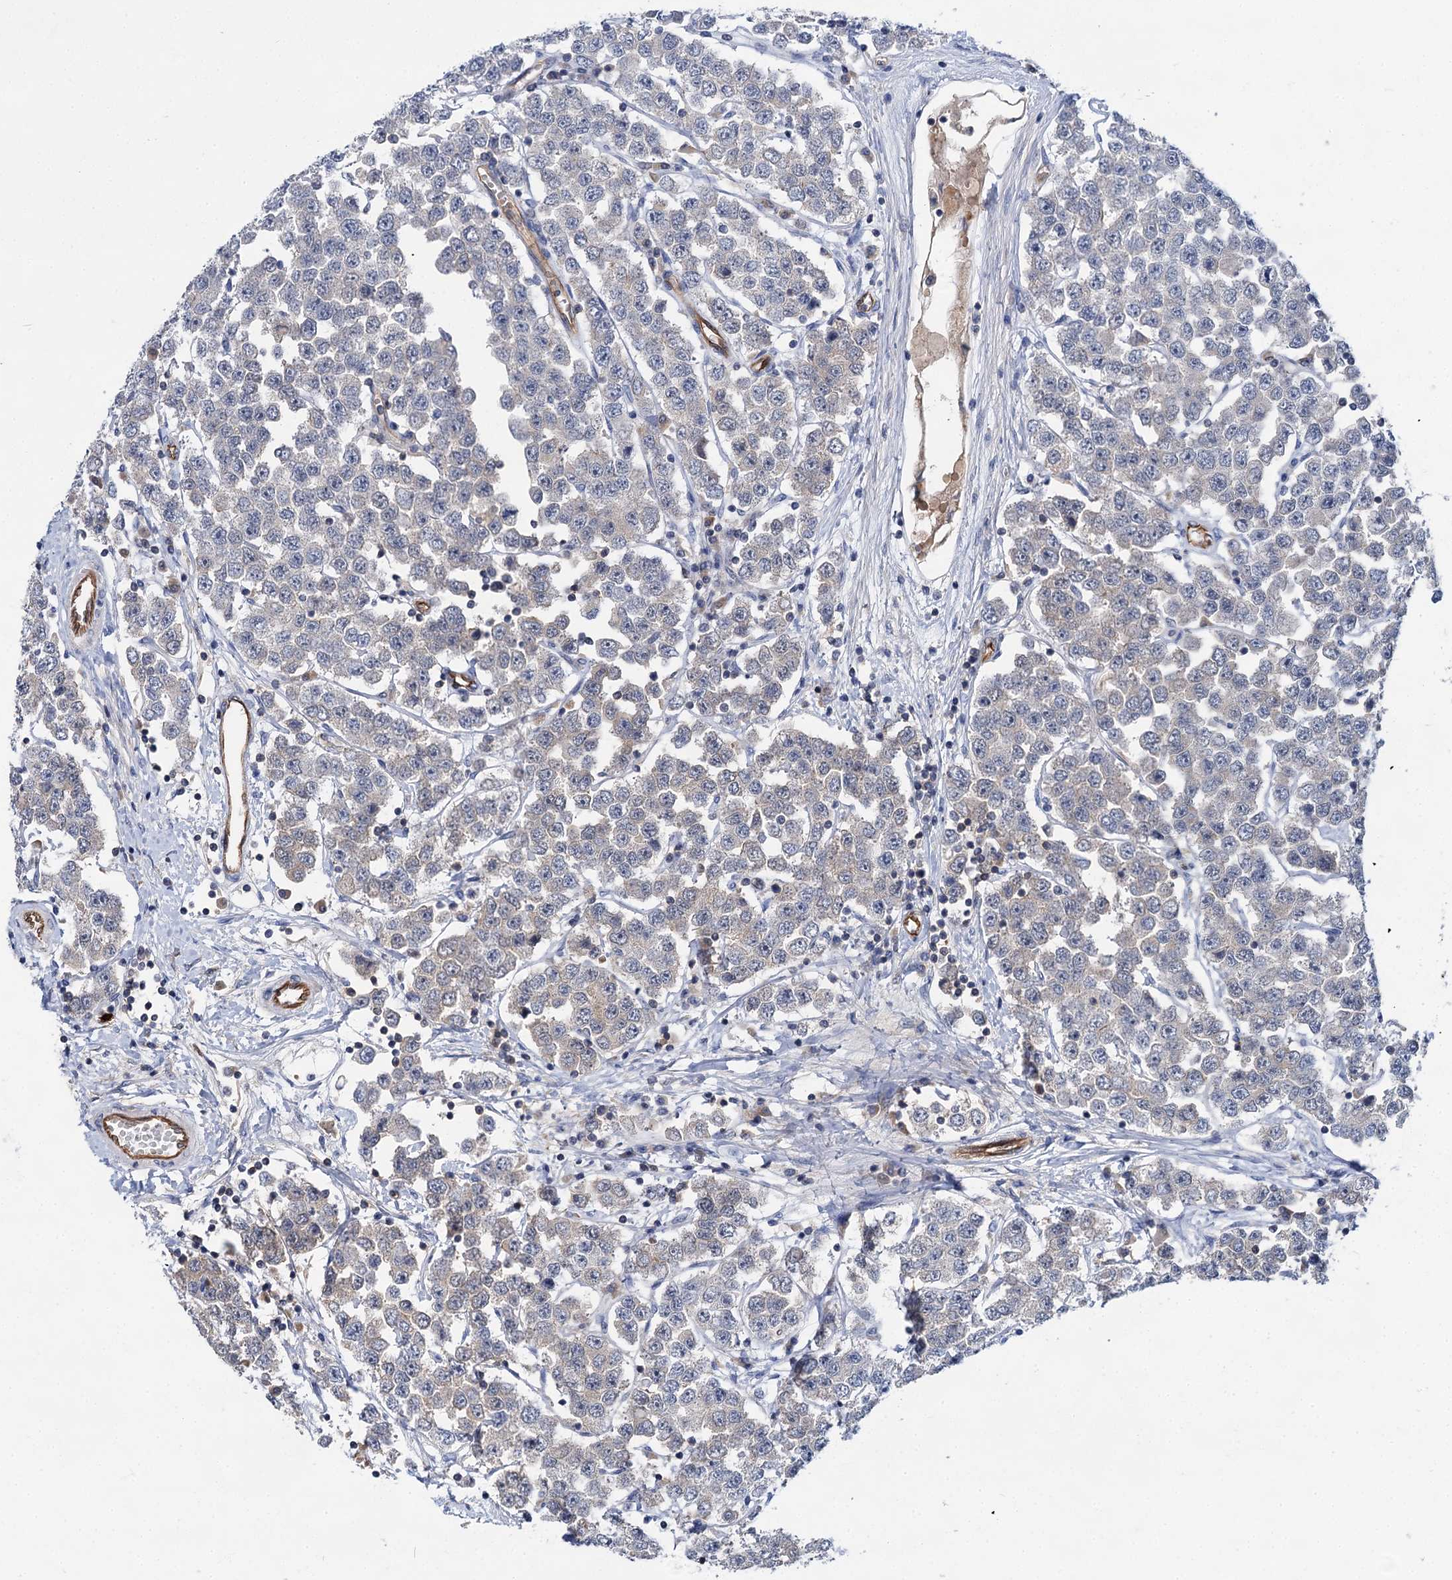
{"staining": {"intensity": "negative", "quantity": "none", "location": "none"}, "tissue": "testis cancer", "cell_type": "Tumor cells", "image_type": "cancer", "snomed": [{"axis": "morphology", "description": "Seminoma, NOS"}, {"axis": "topography", "description": "Testis"}], "caption": "This is a image of immunohistochemistry (IHC) staining of testis cancer, which shows no staining in tumor cells.", "gene": "ABLIM1", "patient": {"sex": "male", "age": 28}}